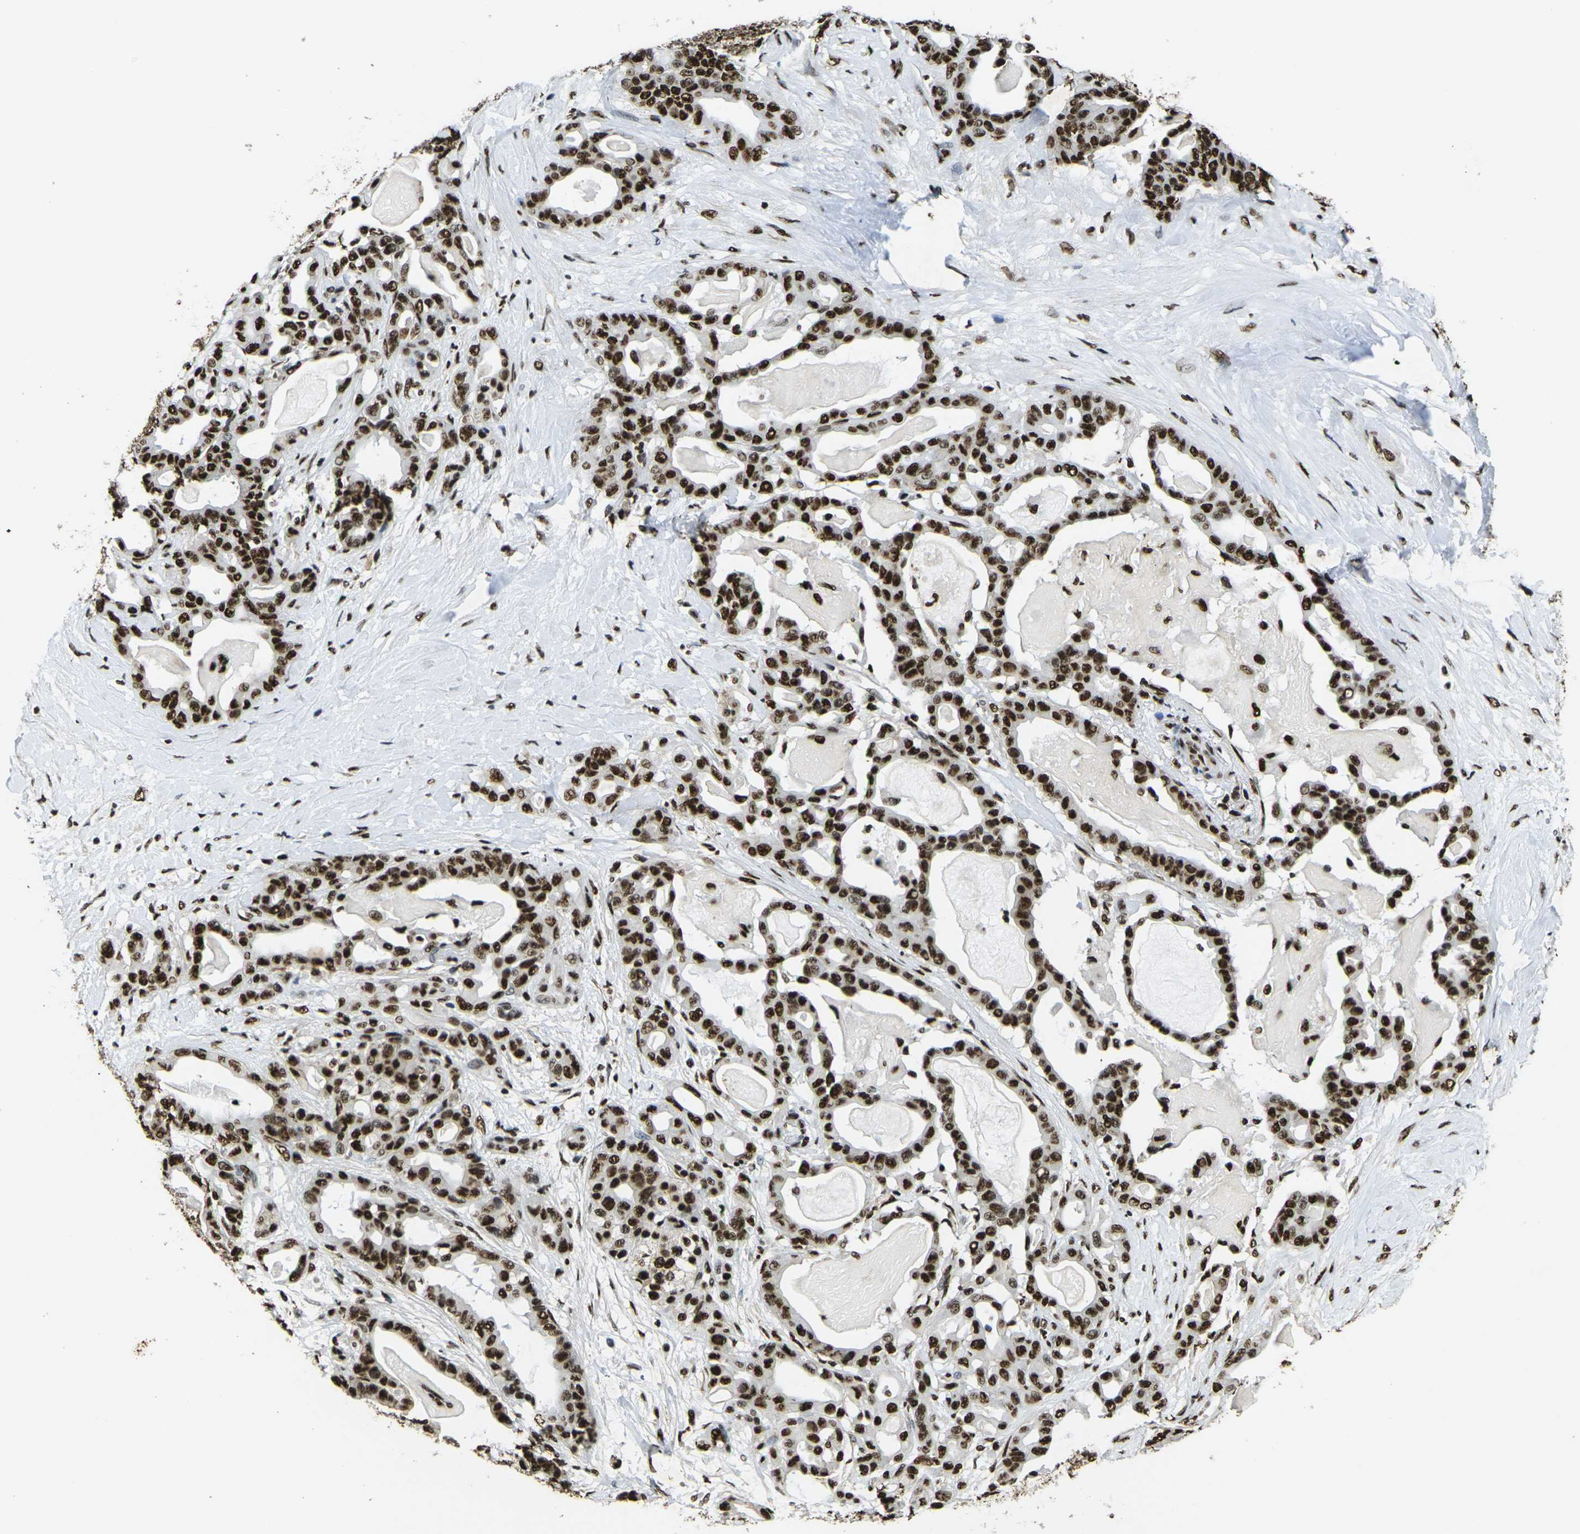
{"staining": {"intensity": "strong", "quantity": ">75%", "location": "nuclear"}, "tissue": "pancreatic cancer", "cell_type": "Tumor cells", "image_type": "cancer", "snomed": [{"axis": "morphology", "description": "Adenocarcinoma, NOS"}, {"axis": "topography", "description": "Pancreas"}], "caption": "Tumor cells exhibit high levels of strong nuclear positivity in approximately >75% of cells in human pancreatic cancer.", "gene": "SMARCC1", "patient": {"sex": "male", "age": 63}}